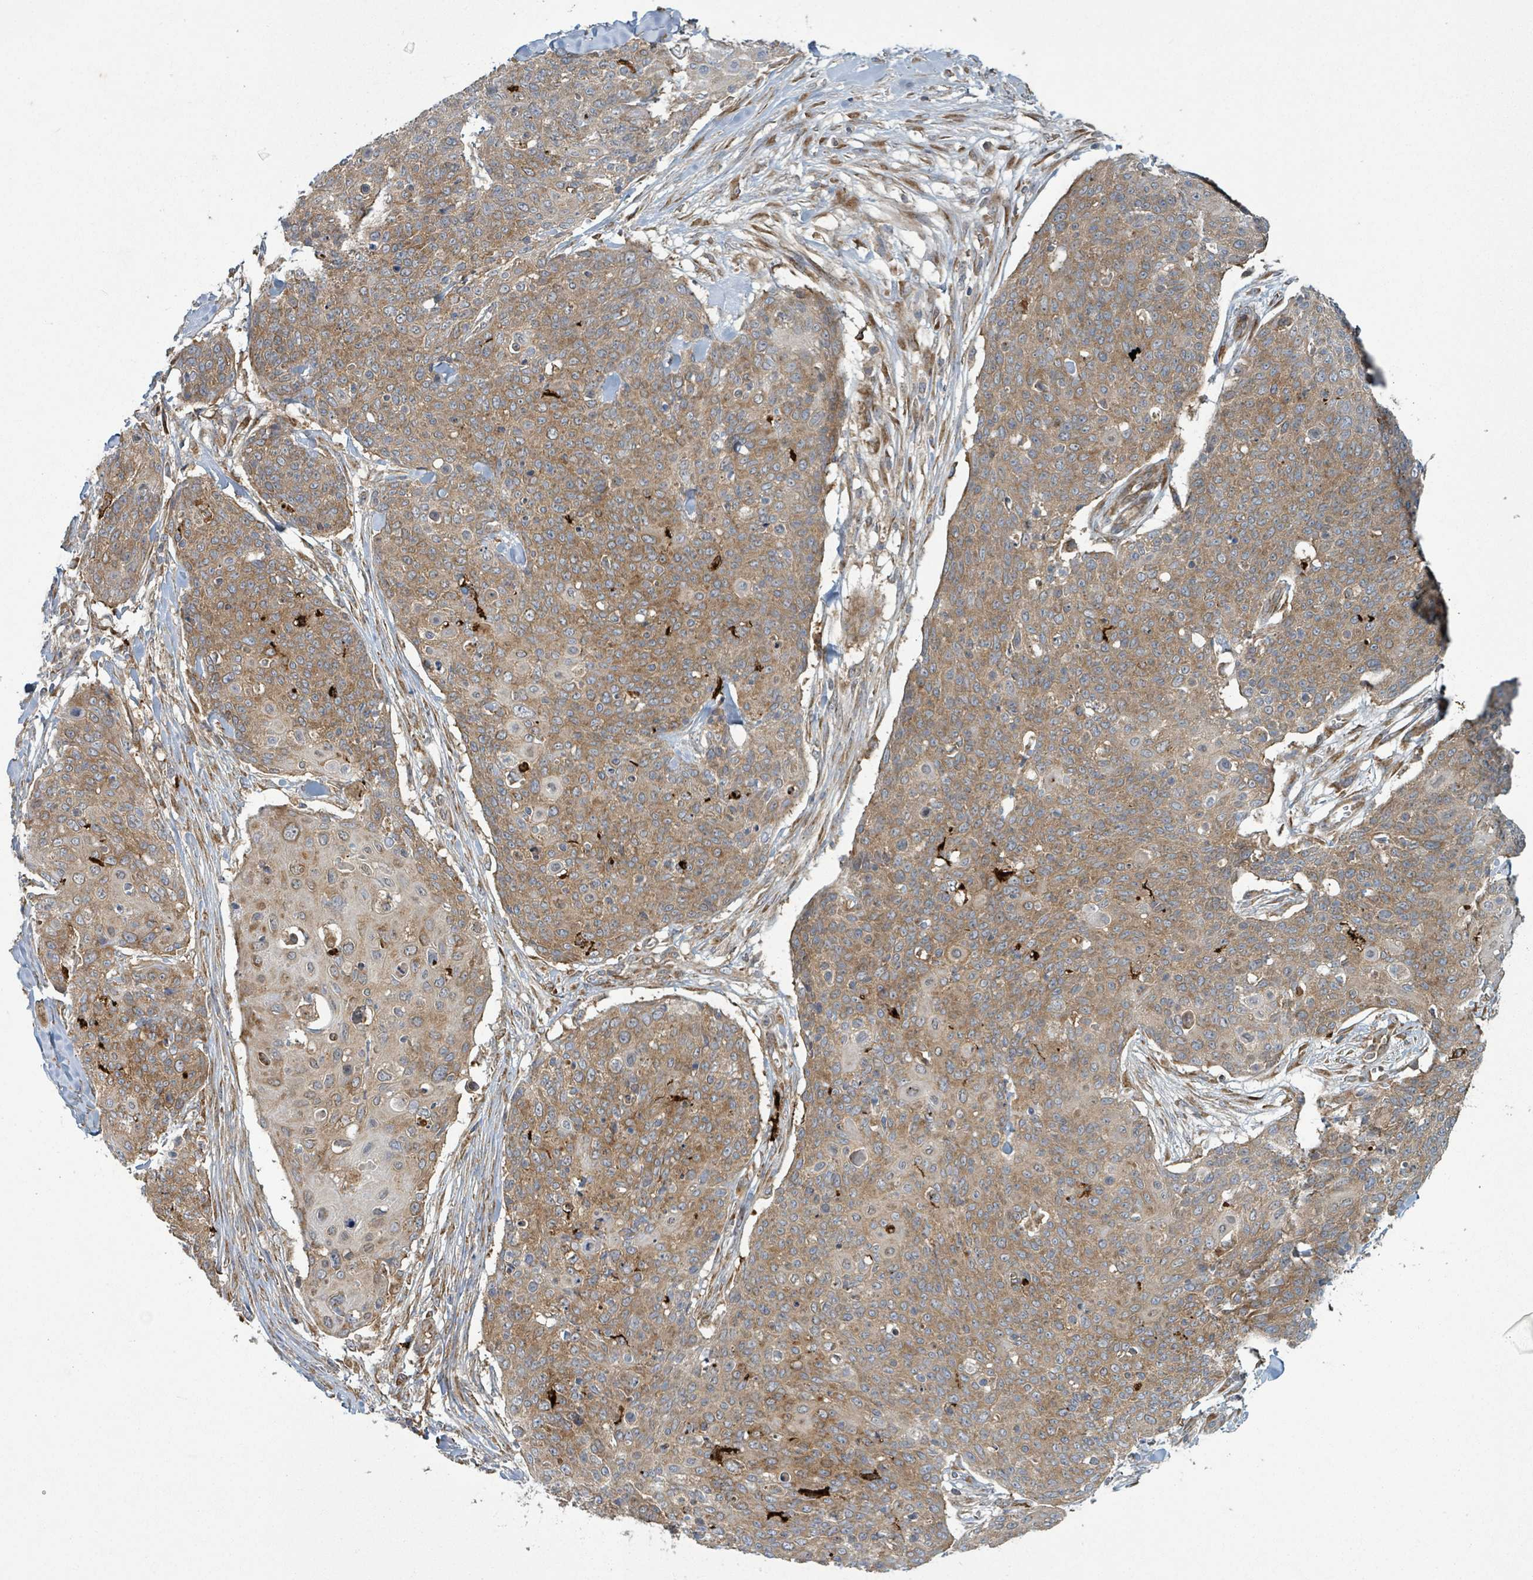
{"staining": {"intensity": "moderate", "quantity": ">75%", "location": "cytoplasmic/membranous"}, "tissue": "skin cancer", "cell_type": "Tumor cells", "image_type": "cancer", "snomed": [{"axis": "morphology", "description": "Squamous cell carcinoma, NOS"}, {"axis": "topography", "description": "Skin"}, {"axis": "topography", "description": "Vulva"}], "caption": "Skin cancer tissue shows moderate cytoplasmic/membranous positivity in approximately >75% of tumor cells", "gene": "OR51E1", "patient": {"sex": "female", "age": 85}}